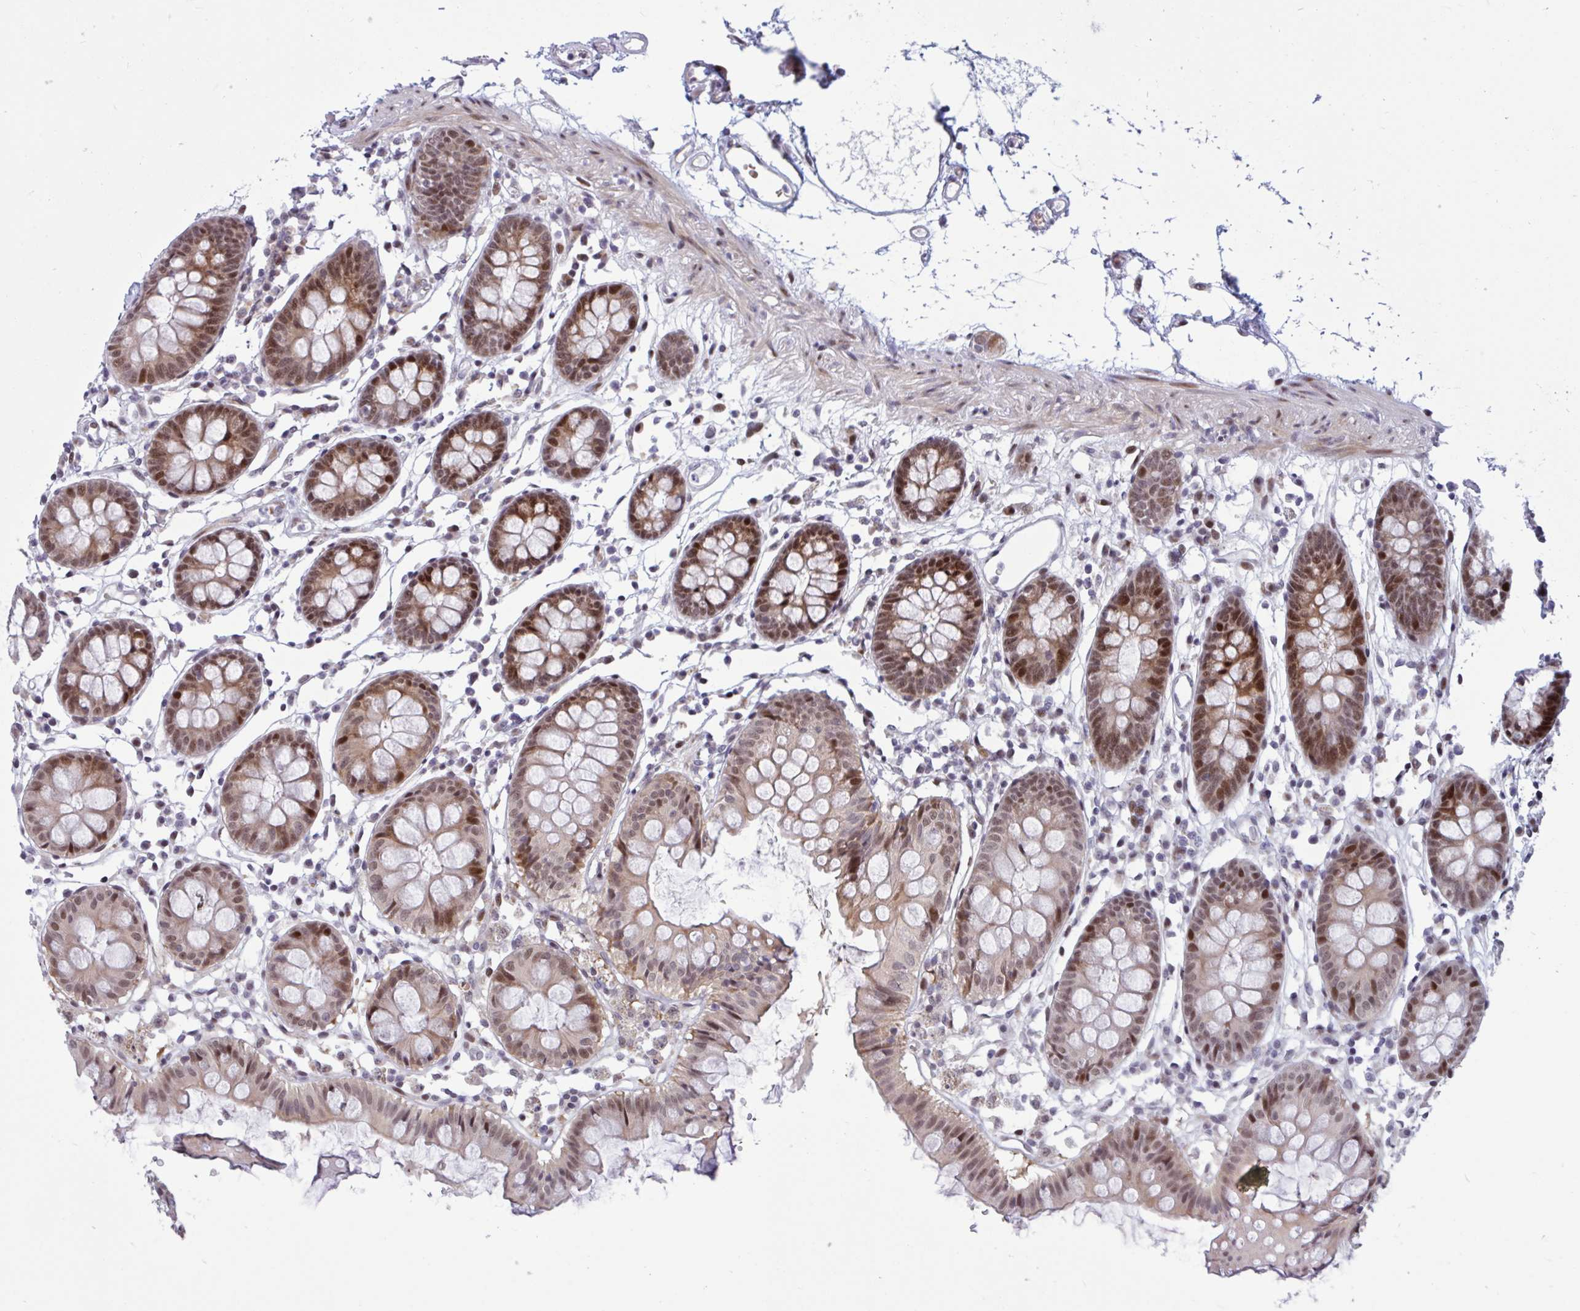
{"staining": {"intensity": "negative", "quantity": "none", "location": "none"}, "tissue": "colon", "cell_type": "Endothelial cells", "image_type": "normal", "snomed": [{"axis": "morphology", "description": "Normal tissue, NOS"}, {"axis": "topography", "description": "Colon"}], "caption": "High power microscopy photomicrograph of an IHC image of unremarkable colon, revealing no significant staining in endothelial cells.", "gene": "RBL1", "patient": {"sex": "female", "age": 84}}